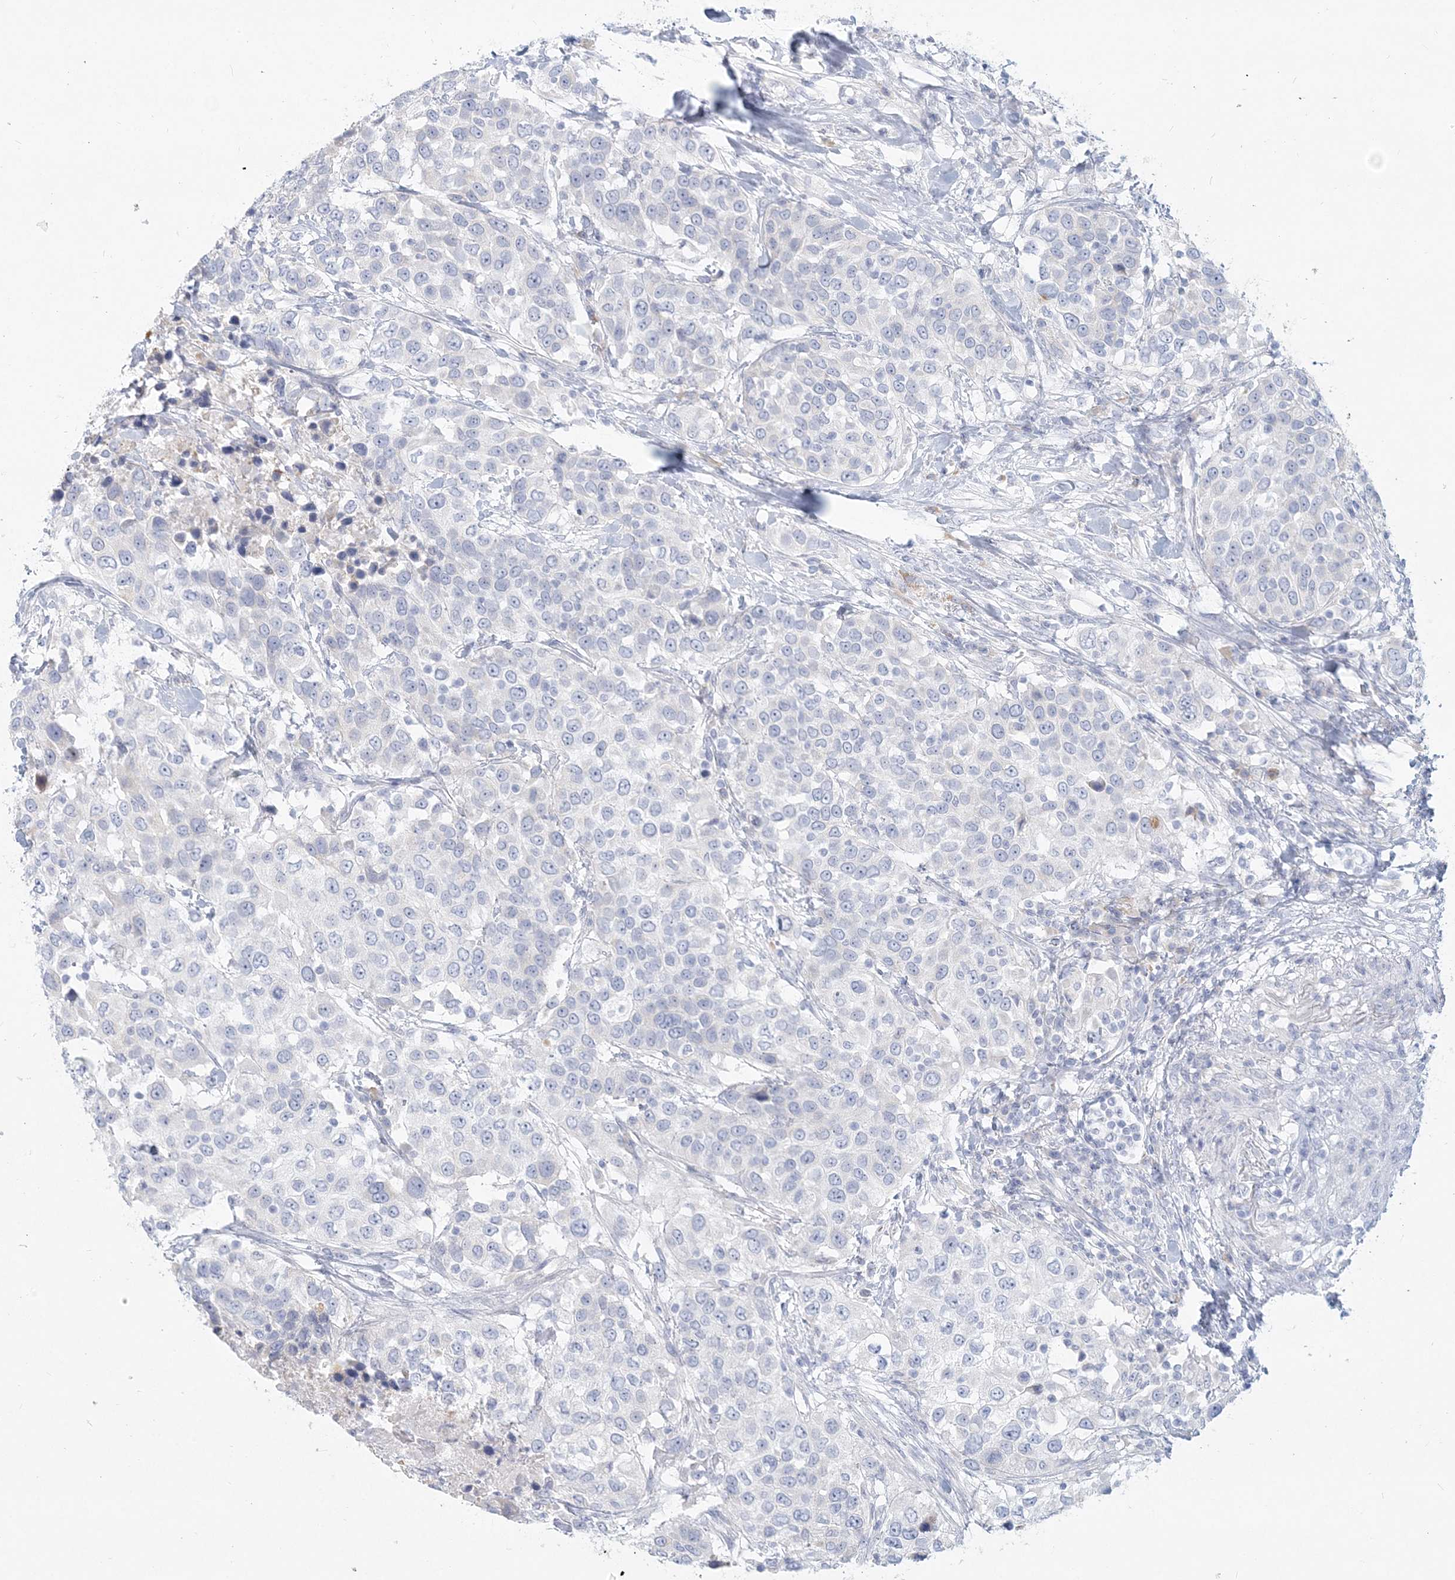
{"staining": {"intensity": "negative", "quantity": "none", "location": "none"}, "tissue": "urothelial cancer", "cell_type": "Tumor cells", "image_type": "cancer", "snomed": [{"axis": "morphology", "description": "Urothelial carcinoma, High grade"}, {"axis": "topography", "description": "Urinary bladder"}], "caption": "Immunohistochemistry (IHC) of human high-grade urothelial carcinoma reveals no expression in tumor cells.", "gene": "CSN1S1", "patient": {"sex": "female", "age": 80}}